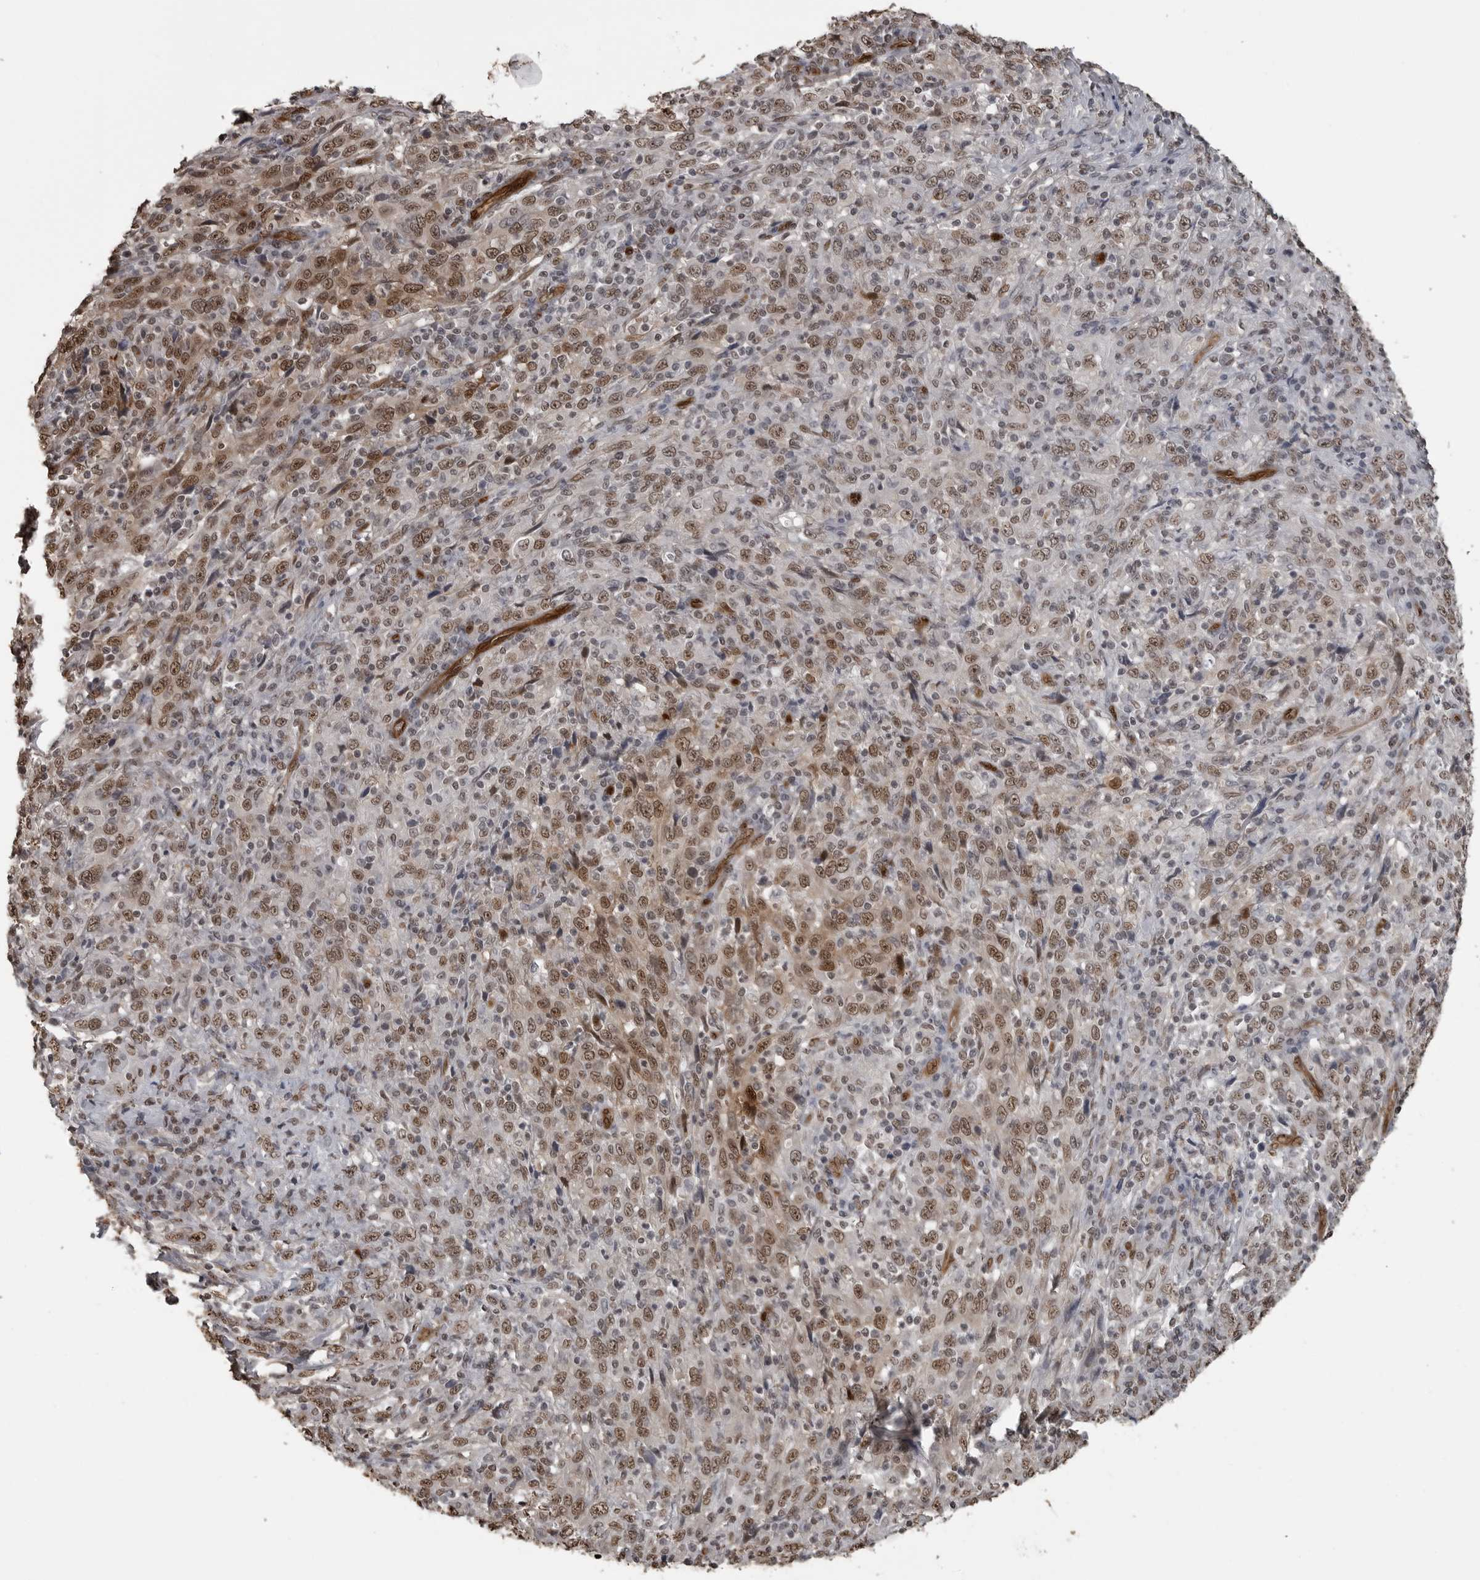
{"staining": {"intensity": "weak", "quantity": ">75%", "location": "nuclear"}, "tissue": "cervical cancer", "cell_type": "Tumor cells", "image_type": "cancer", "snomed": [{"axis": "morphology", "description": "Squamous cell carcinoma, NOS"}, {"axis": "topography", "description": "Cervix"}], "caption": "Weak nuclear staining for a protein is present in approximately >75% of tumor cells of squamous cell carcinoma (cervical) using IHC.", "gene": "SMAD2", "patient": {"sex": "female", "age": 46}}